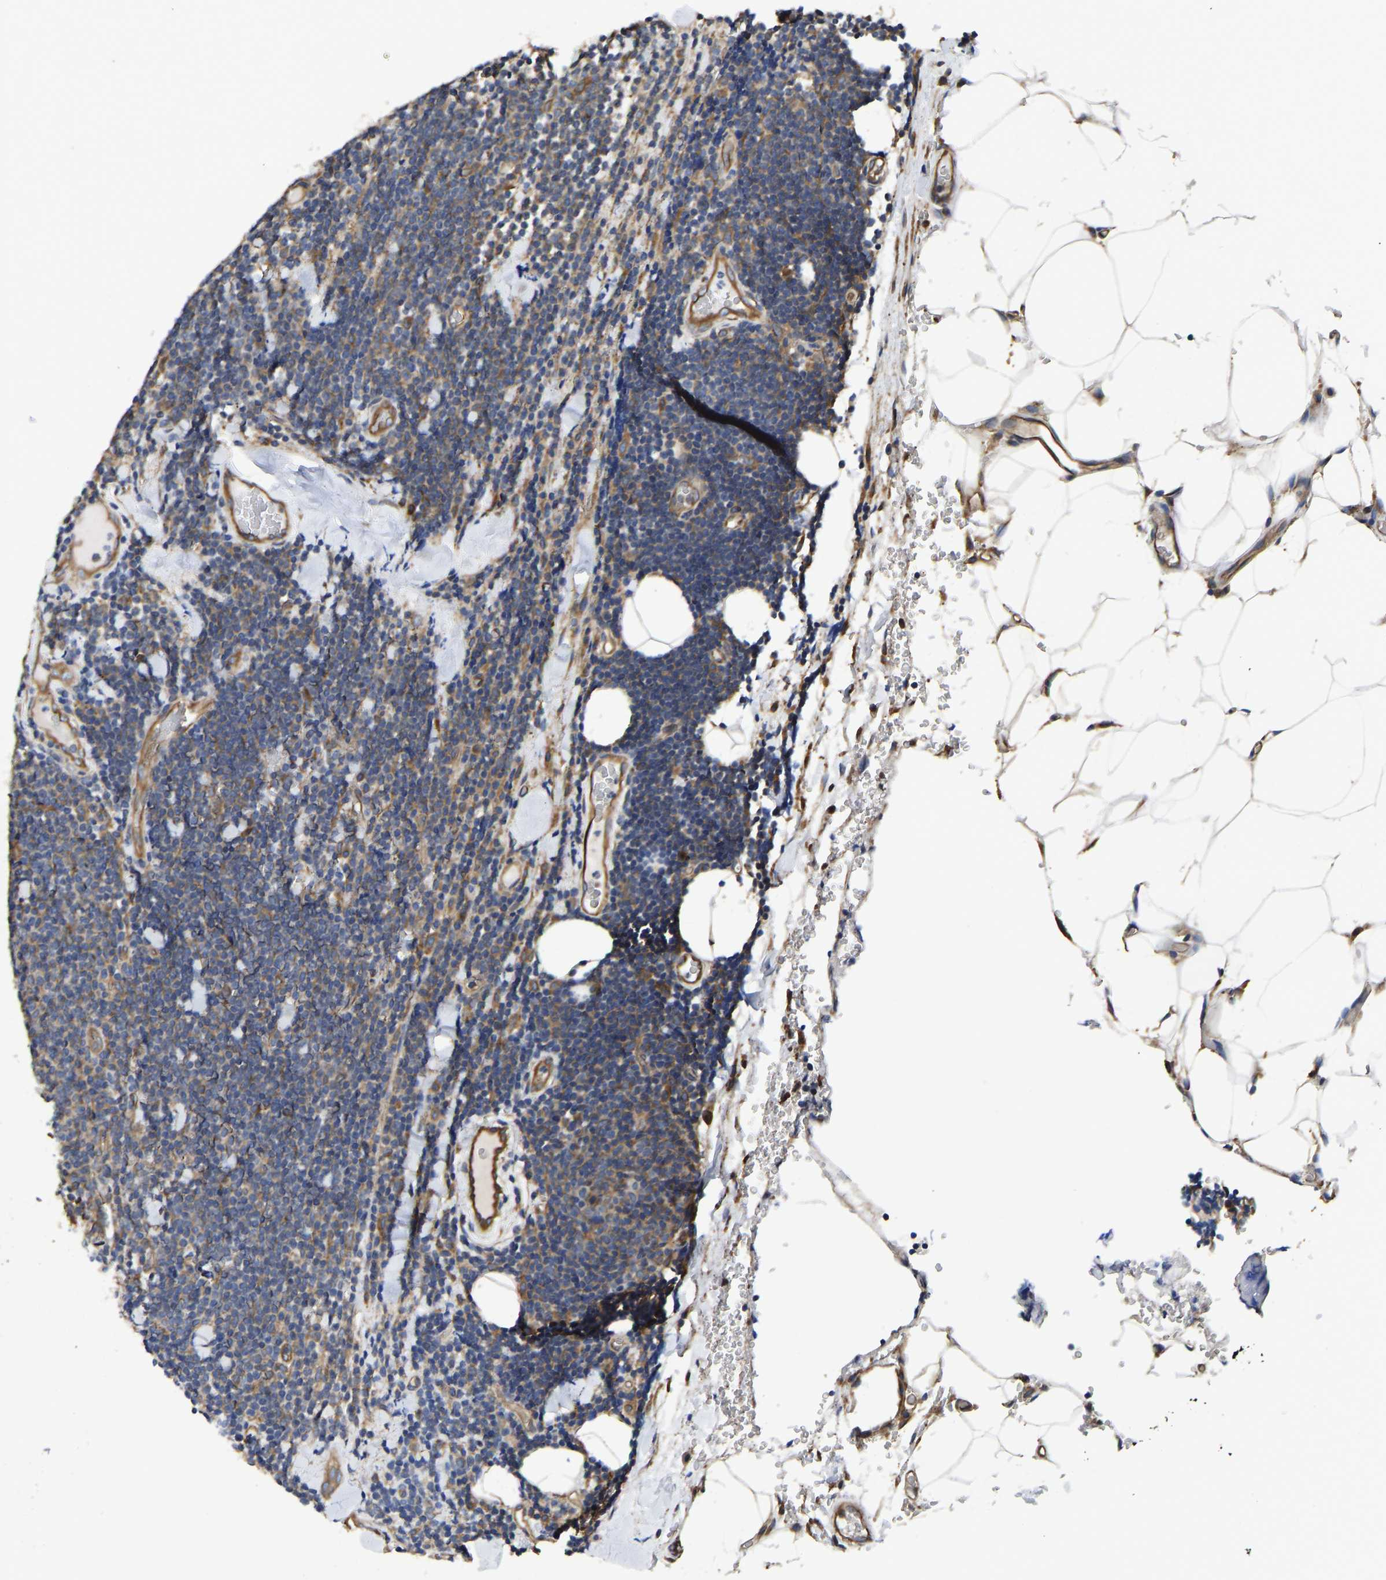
{"staining": {"intensity": "moderate", "quantity": ">75%", "location": "cytoplasmic/membranous"}, "tissue": "lymphoma", "cell_type": "Tumor cells", "image_type": "cancer", "snomed": [{"axis": "morphology", "description": "Malignant lymphoma, non-Hodgkin's type, Low grade"}, {"axis": "topography", "description": "Lymph node"}], "caption": "Protein analysis of low-grade malignant lymphoma, non-Hodgkin's type tissue shows moderate cytoplasmic/membranous expression in approximately >75% of tumor cells.", "gene": "FLNB", "patient": {"sex": "male", "age": 66}}